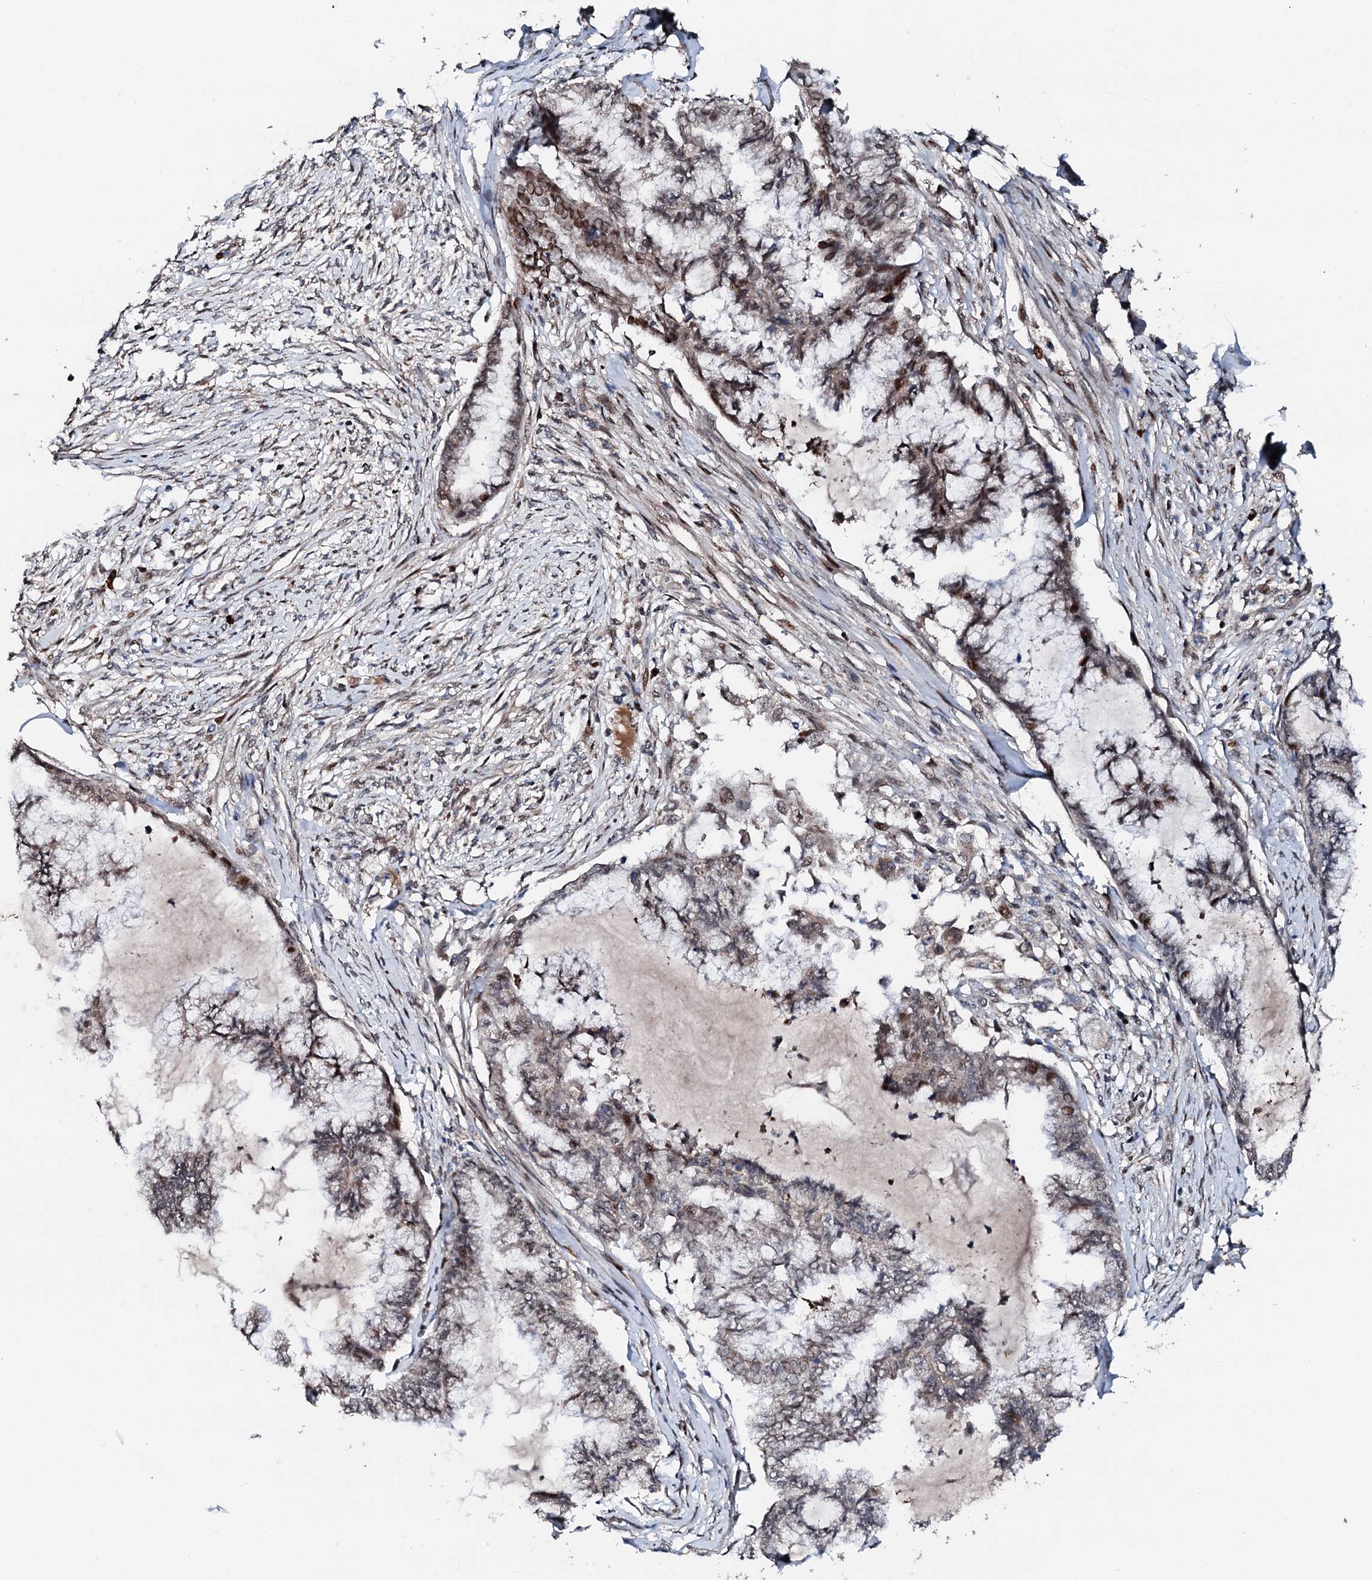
{"staining": {"intensity": "moderate", "quantity": "25%-75%", "location": "nuclear"}, "tissue": "endometrial cancer", "cell_type": "Tumor cells", "image_type": "cancer", "snomed": [{"axis": "morphology", "description": "Adenocarcinoma, NOS"}, {"axis": "topography", "description": "Endometrium"}], "caption": "DAB (3,3'-diaminobenzidine) immunohistochemical staining of human endometrial cancer reveals moderate nuclear protein positivity in about 25%-75% of tumor cells. (DAB (3,3'-diaminobenzidine) = brown stain, brightfield microscopy at high magnification).", "gene": "KIF18A", "patient": {"sex": "female", "age": 86}}